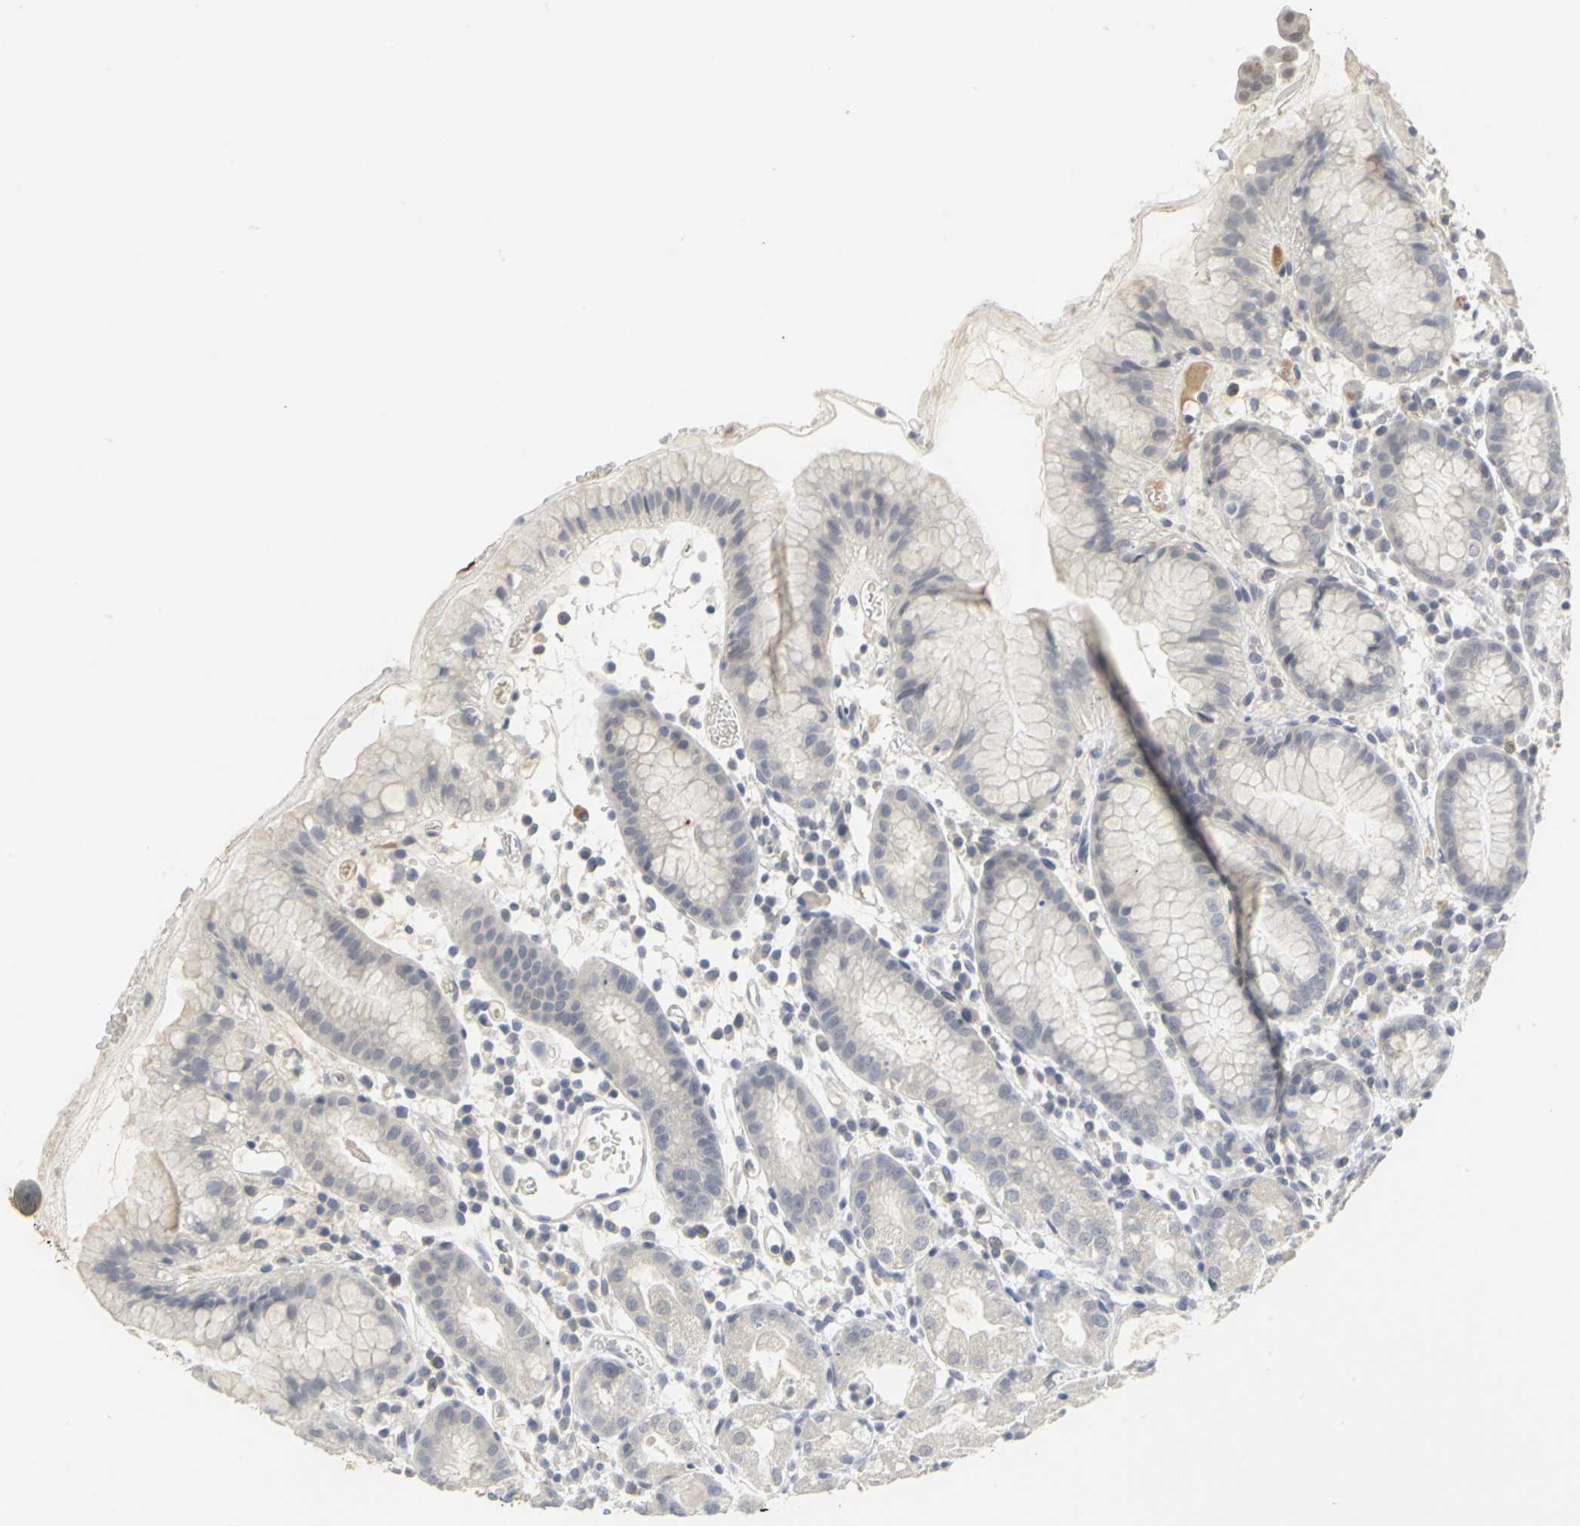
{"staining": {"intensity": "weak", "quantity": ">75%", "location": "cytoplasmic/membranous"}, "tissue": "stomach", "cell_type": "Glandular cells", "image_type": "normal", "snomed": [{"axis": "morphology", "description": "Normal tissue, NOS"}, {"axis": "topography", "description": "Stomach"}, {"axis": "topography", "description": "Stomach, lower"}], "caption": "Immunohistochemical staining of unremarkable stomach shows weak cytoplasmic/membranous protein staining in approximately >75% of glandular cells.", "gene": "ZIC1", "patient": {"sex": "female", "age": 75}}